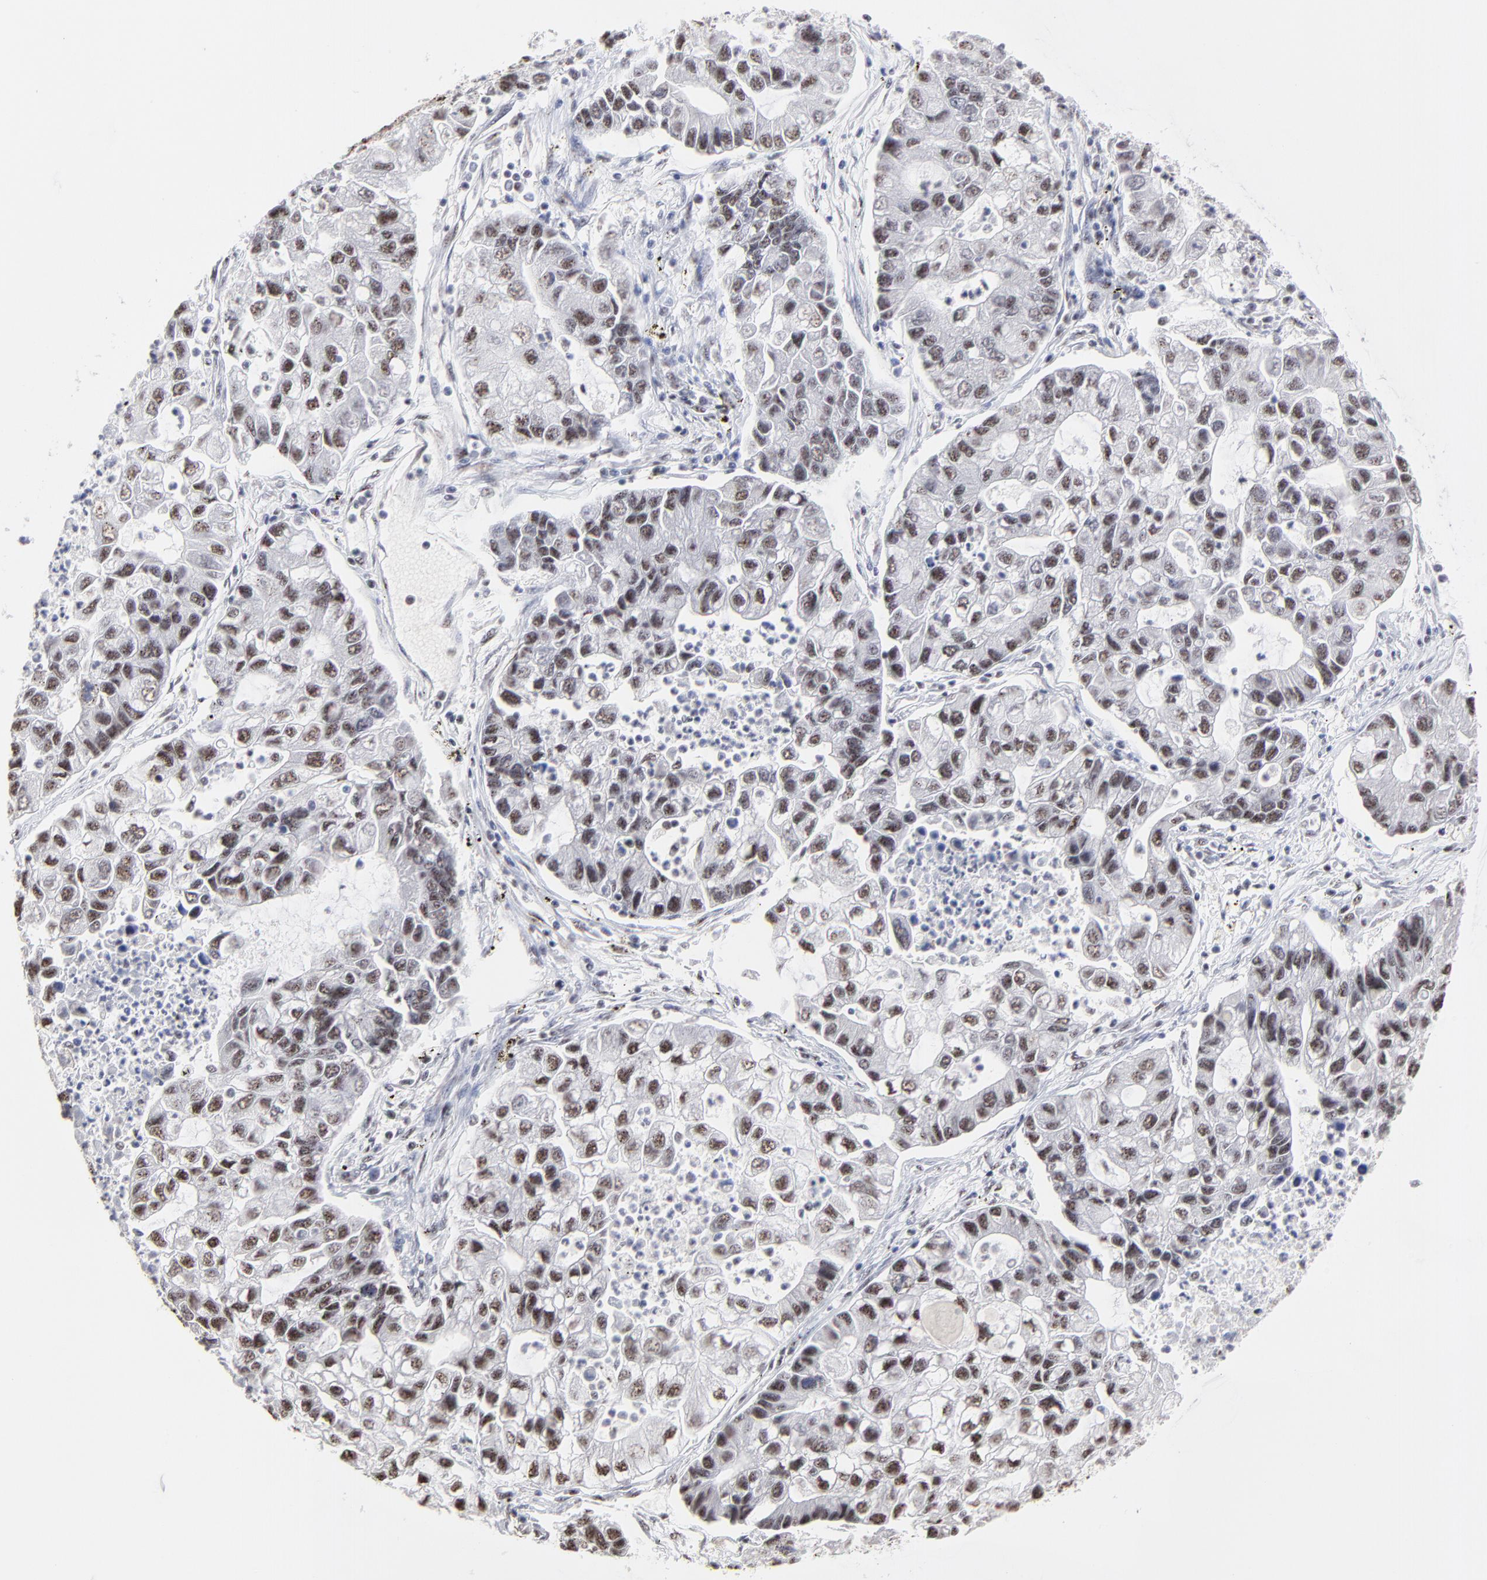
{"staining": {"intensity": "weak", "quantity": ">75%", "location": "nuclear"}, "tissue": "lung cancer", "cell_type": "Tumor cells", "image_type": "cancer", "snomed": [{"axis": "morphology", "description": "Adenocarcinoma, NOS"}, {"axis": "topography", "description": "Lung"}], "caption": "Immunohistochemical staining of human lung adenocarcinoma shows low levels of weak nuclear protein positivity in approximately >75% of tumor cells. (DAB = brown stain, brightfield microscopy at high magnification).", "gene": "MBD4", "patient": {"sex": "female", "age": 51}}